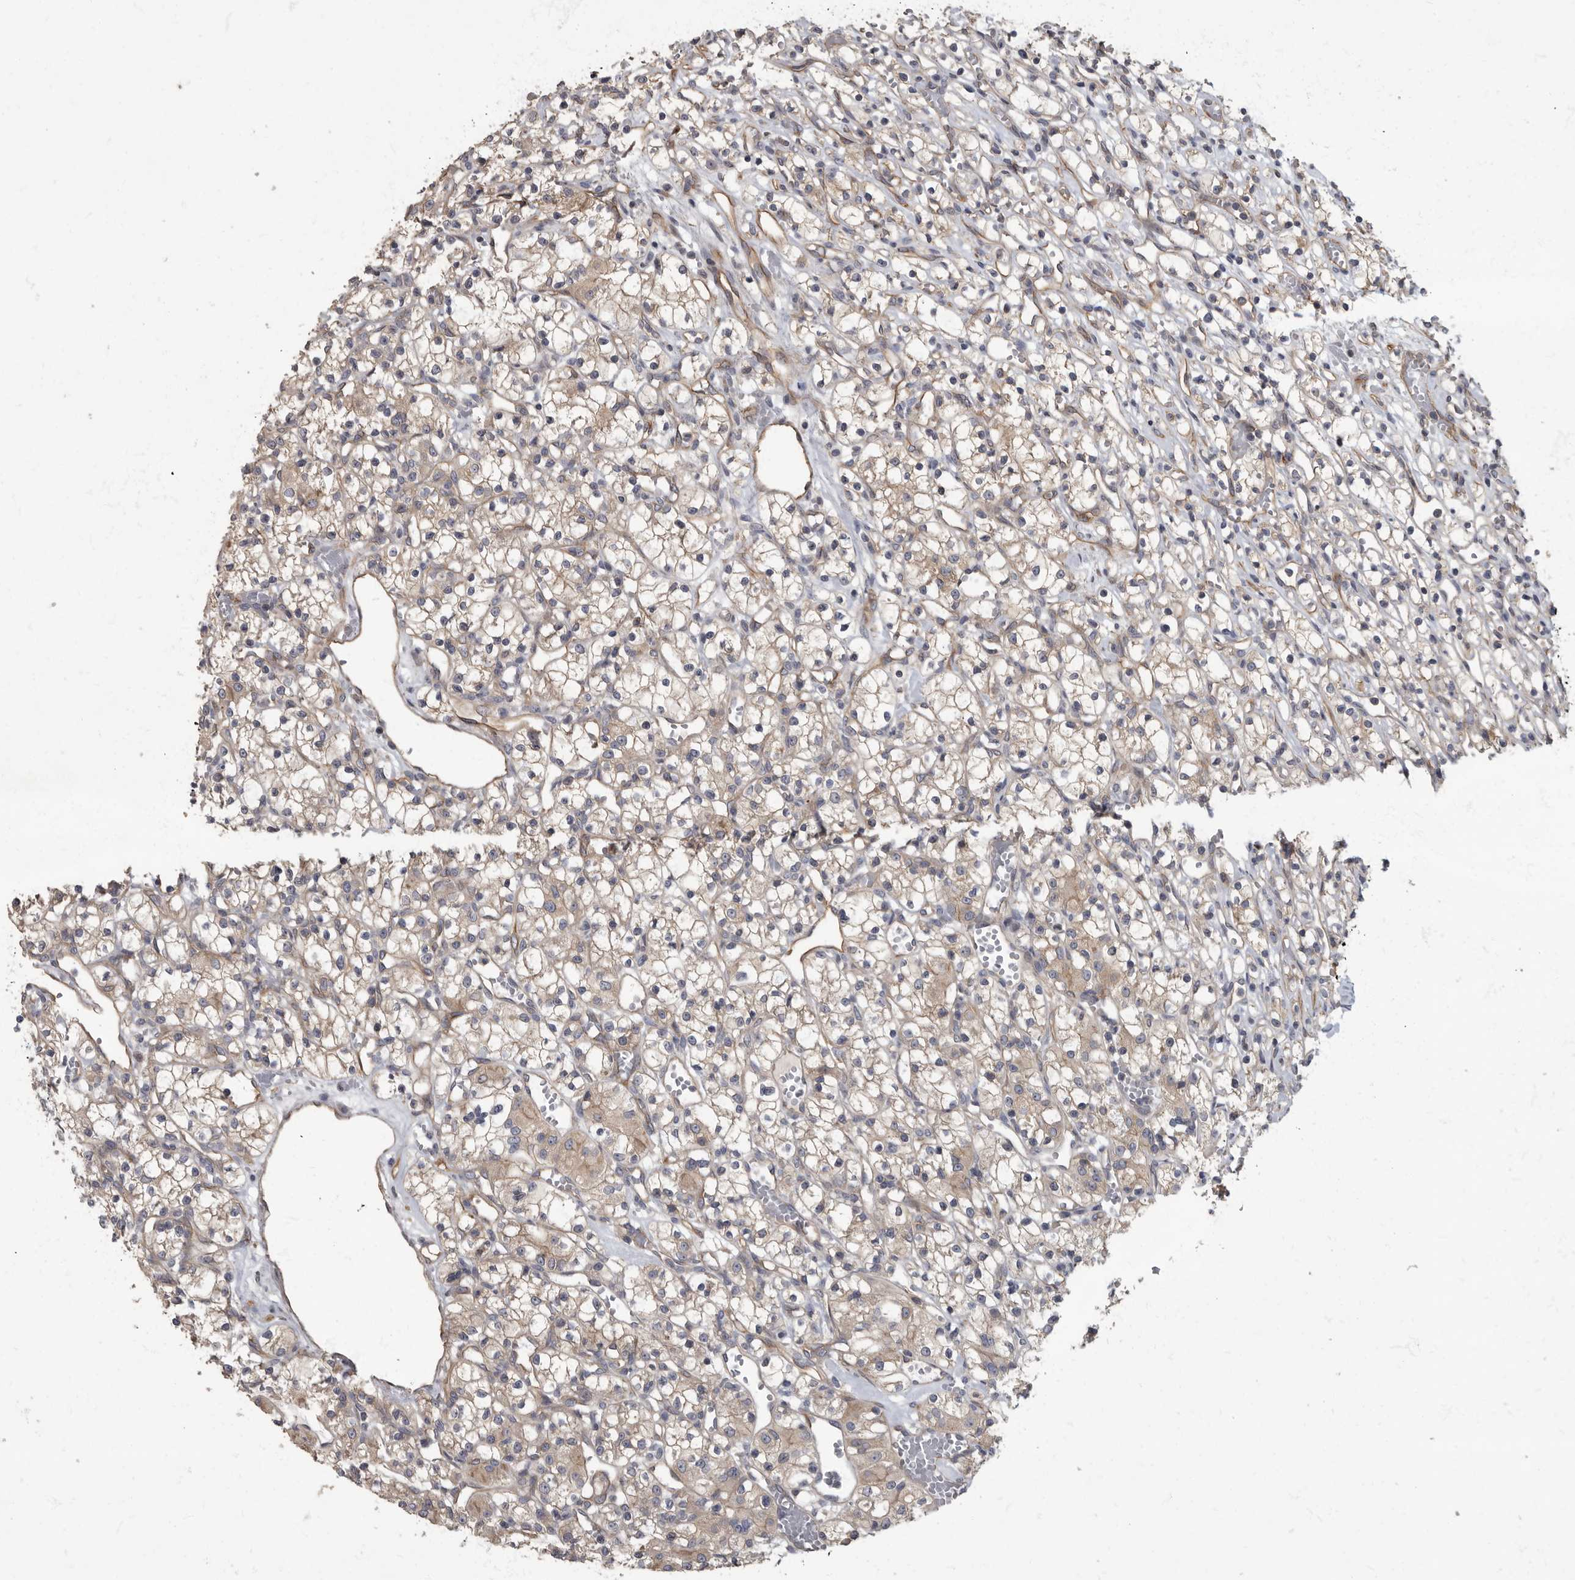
{"staining": {"intensity": "weak", "quantity": "<25%", "location": "cytoplasmic/membranous"}, "tissue": "renal cancer", "cell_type": "Tumor cells", "image_type": "cancer", "snomed": [{"axis": "morphology", "description": "Adenocarcinoma, NOS"}, {"axis": "topography", "description": "Kidney"}], "caption": "IHC histopathology image of human renal adenocarcinoma stained for a protein (brown), which displays no staining in tumor cells.", "gene": "PDK1", "patient": {"sex": "female", "age": 59}}